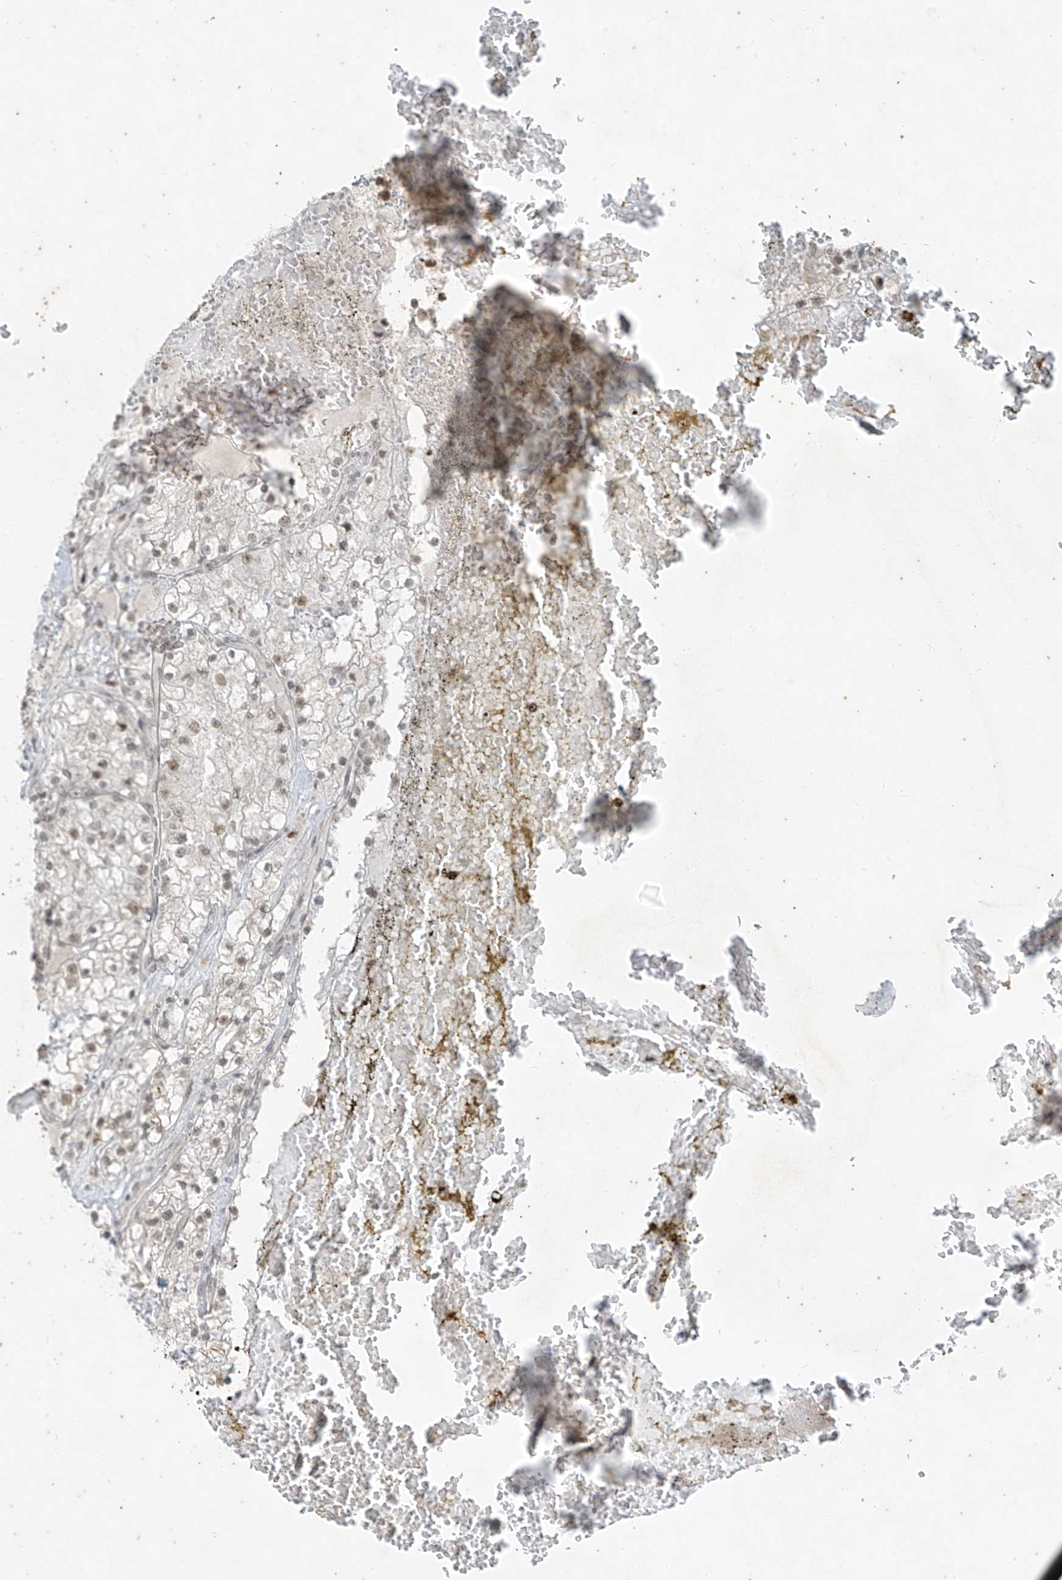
{"staining": {"intensity": "weak", "quantity": ">75%", "location": "nuclear"}, "tissue": "renal cancer", "cell_type": "Tumor cells", "image_type": "cancer", "snomed": [{"axis": "morphology", "description": "Normal tissue, NOS"}, {"axis": "morphology", "description": "Adenocarcinoma, NOS"}, {"axis": "topography", "description": "Kidney"}], "caption": "Protein staining of adenocarcinoma (renal) tissue exhibits weak nuclear staining in approximately >75% of tumor cells. (DAB IHC with brightfield microscopy, high magnification).", "gene": "ZNF354B", "patient": {"sex": "male", "age": 68}}